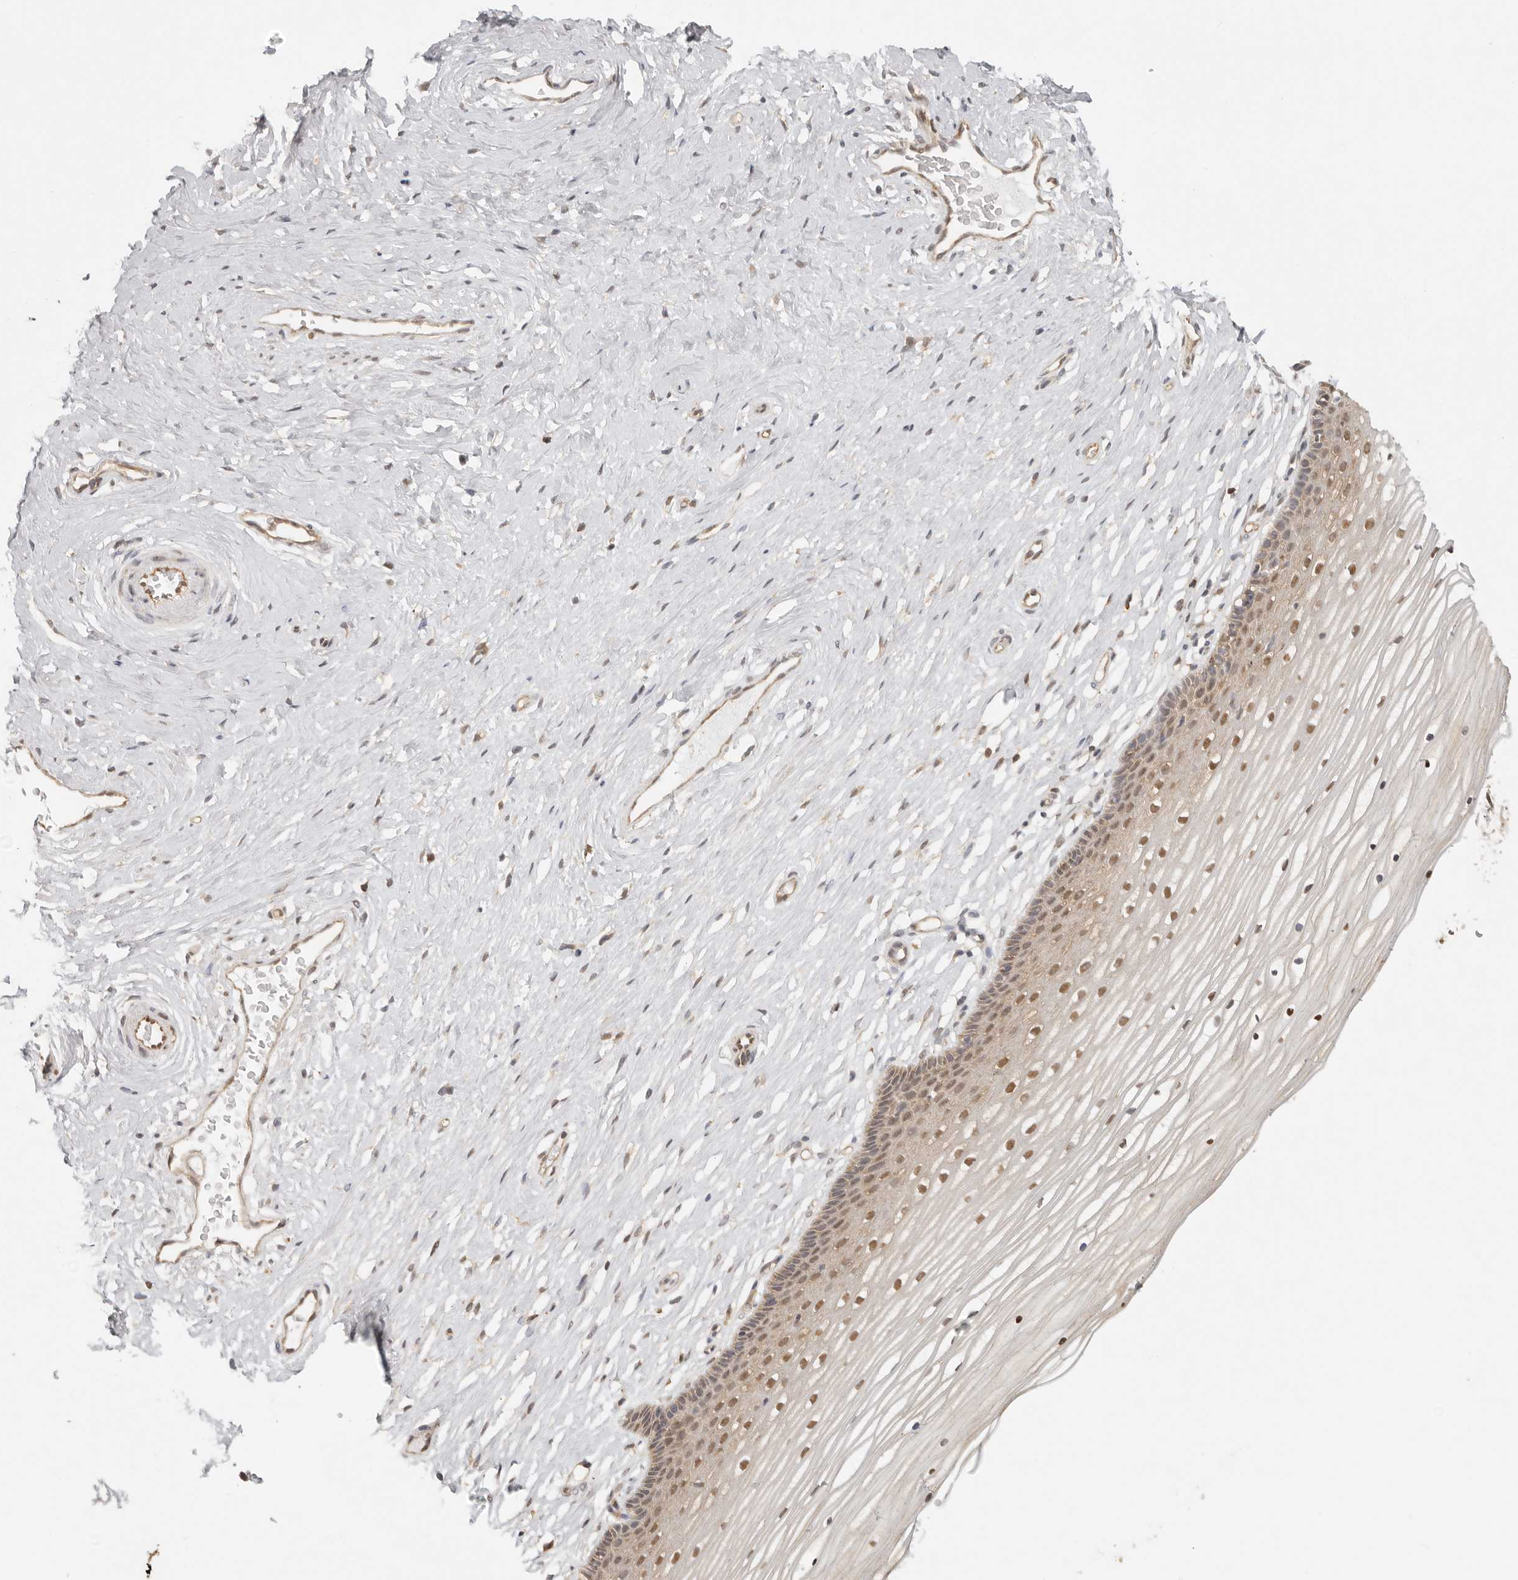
{"staining": {"intensity": "moderate", "quantity": ">75%", "location": "nuclear"}, "tissue": "vagina", "cell_type": "Squamous epithelial cells", "image_type": "normal", "snomed": [{"axis": "morphology", "description": "Normal tissue, NOS"}, {"axis": "topography", "description": "Vagina"}, {"axis": "topography", "description": "Cervix"}], "caption": "This image displays immunohistochemistry (IHC) staining of normal human vagina, with medium moderate nuclear positivity in about >75% of squamous epithelial cells.", "gene": "PSMA5", "patient": {"sex": "female", "age": 40}}